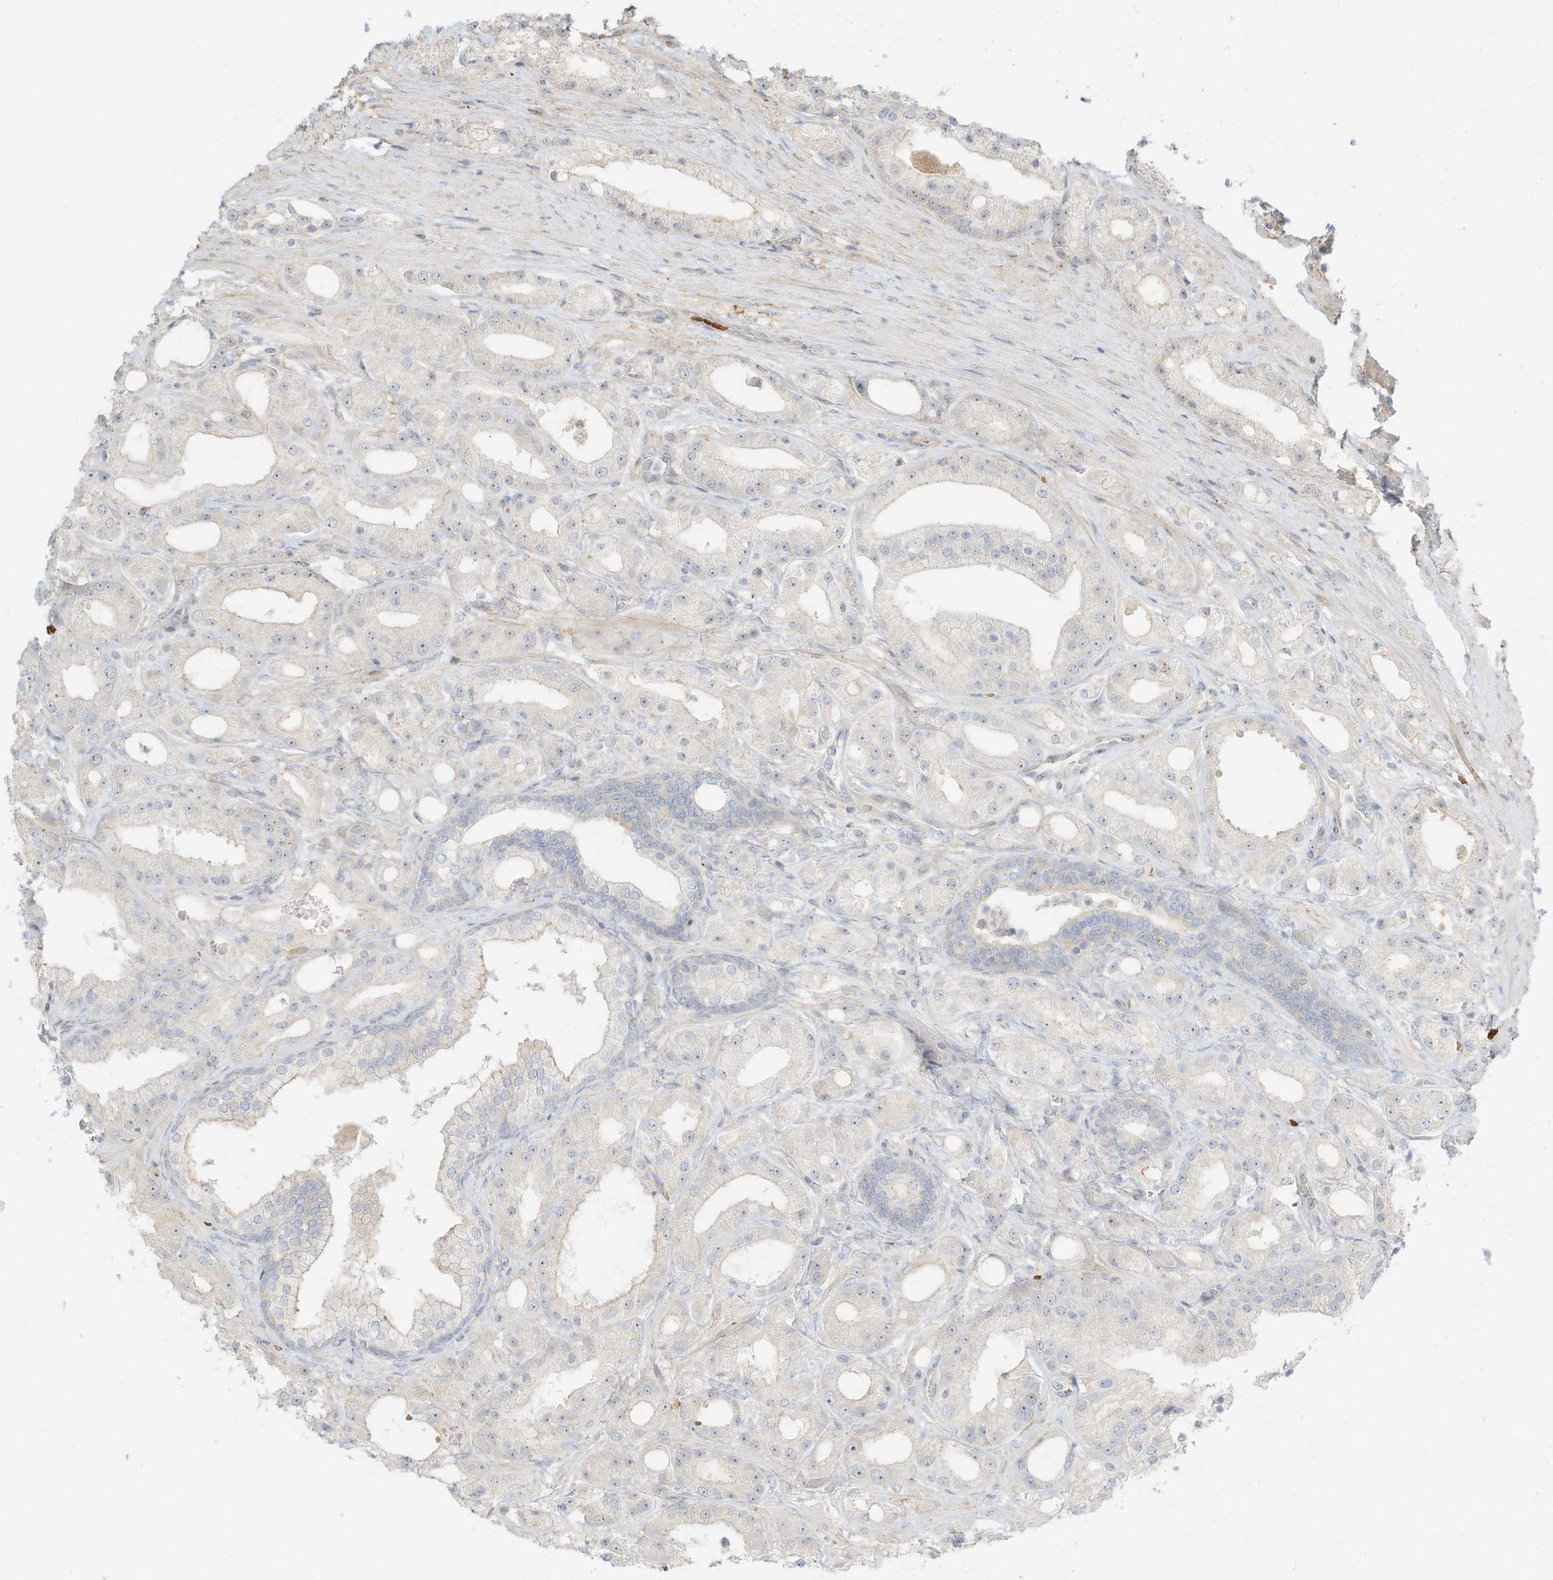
{"staining": {"intensity": "negative", "quantity": "none", "location": "none"}, "tissue": "prostate cancer", "cell_type": "Tumor cells", "image_type": "cancer", "snomed": [{"axis": "morphology", "description": "Adenocarcinoma, Low grade"}, {"axis": "topography", "description": "Prostate"}], "caption": "The image displays no significant expression in tumor cells of prostate cancer.", "gene": "OFD1", "patient": {"sex": "male", "age": 67}}